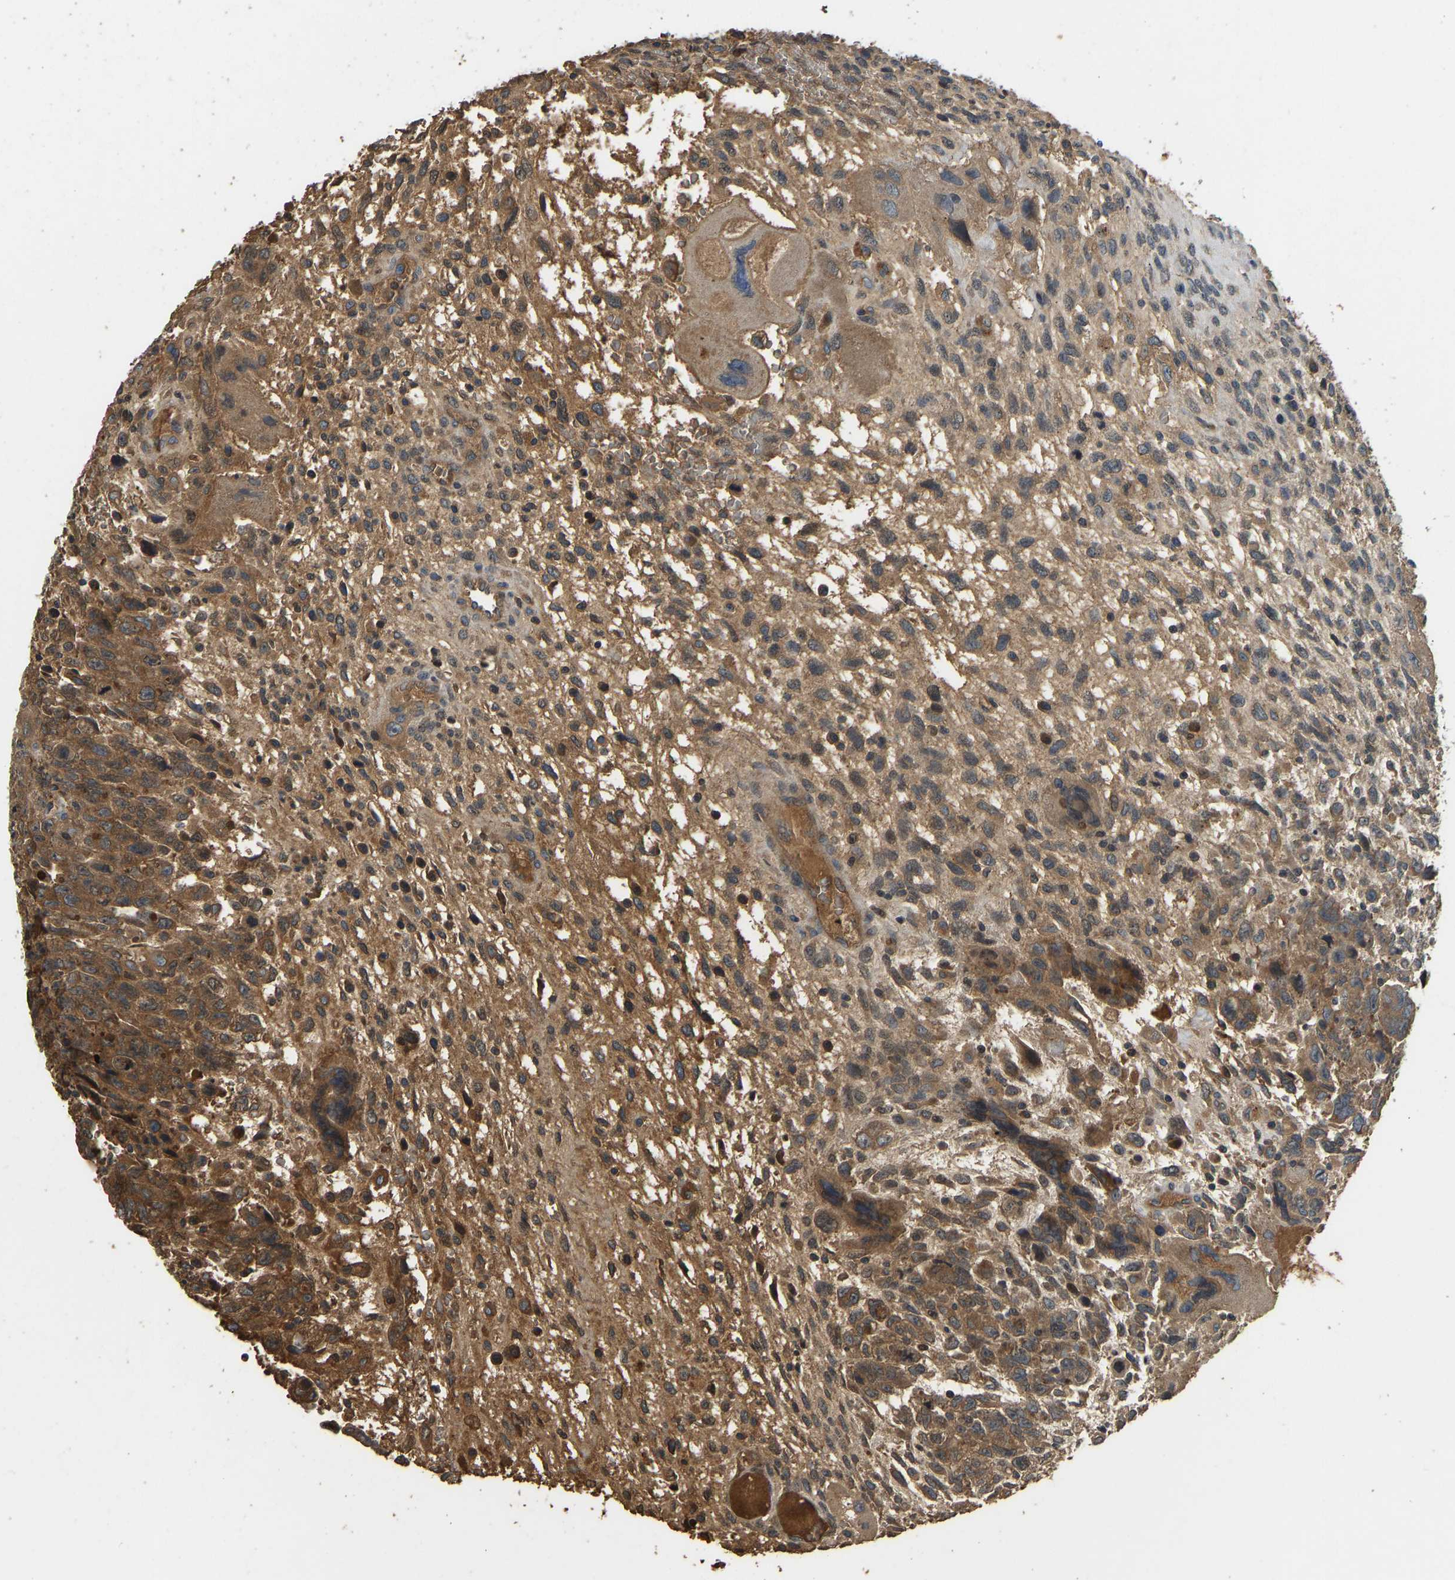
{"staining": {"intensity": "moderate", "quantity": ">75%", "location": "cytoplasmic/membranous"}, "tissue": "testis cancer", "cell_type": "Tumor cells", "image_type": "cancer", "snomed": [{"axis": "morphology", "description": "Carcinoma, Embryonal, NOS"}, {"axis": "topography", "description": "Testis"}], "caption": "The micrograph shows staining of testis cancer, revealing moderate cytoplasmic/membranous protein expression (brown color) within tumor cells.", "gene": "VCPKMT", "patient": {"sex": "male", "age": 28}}